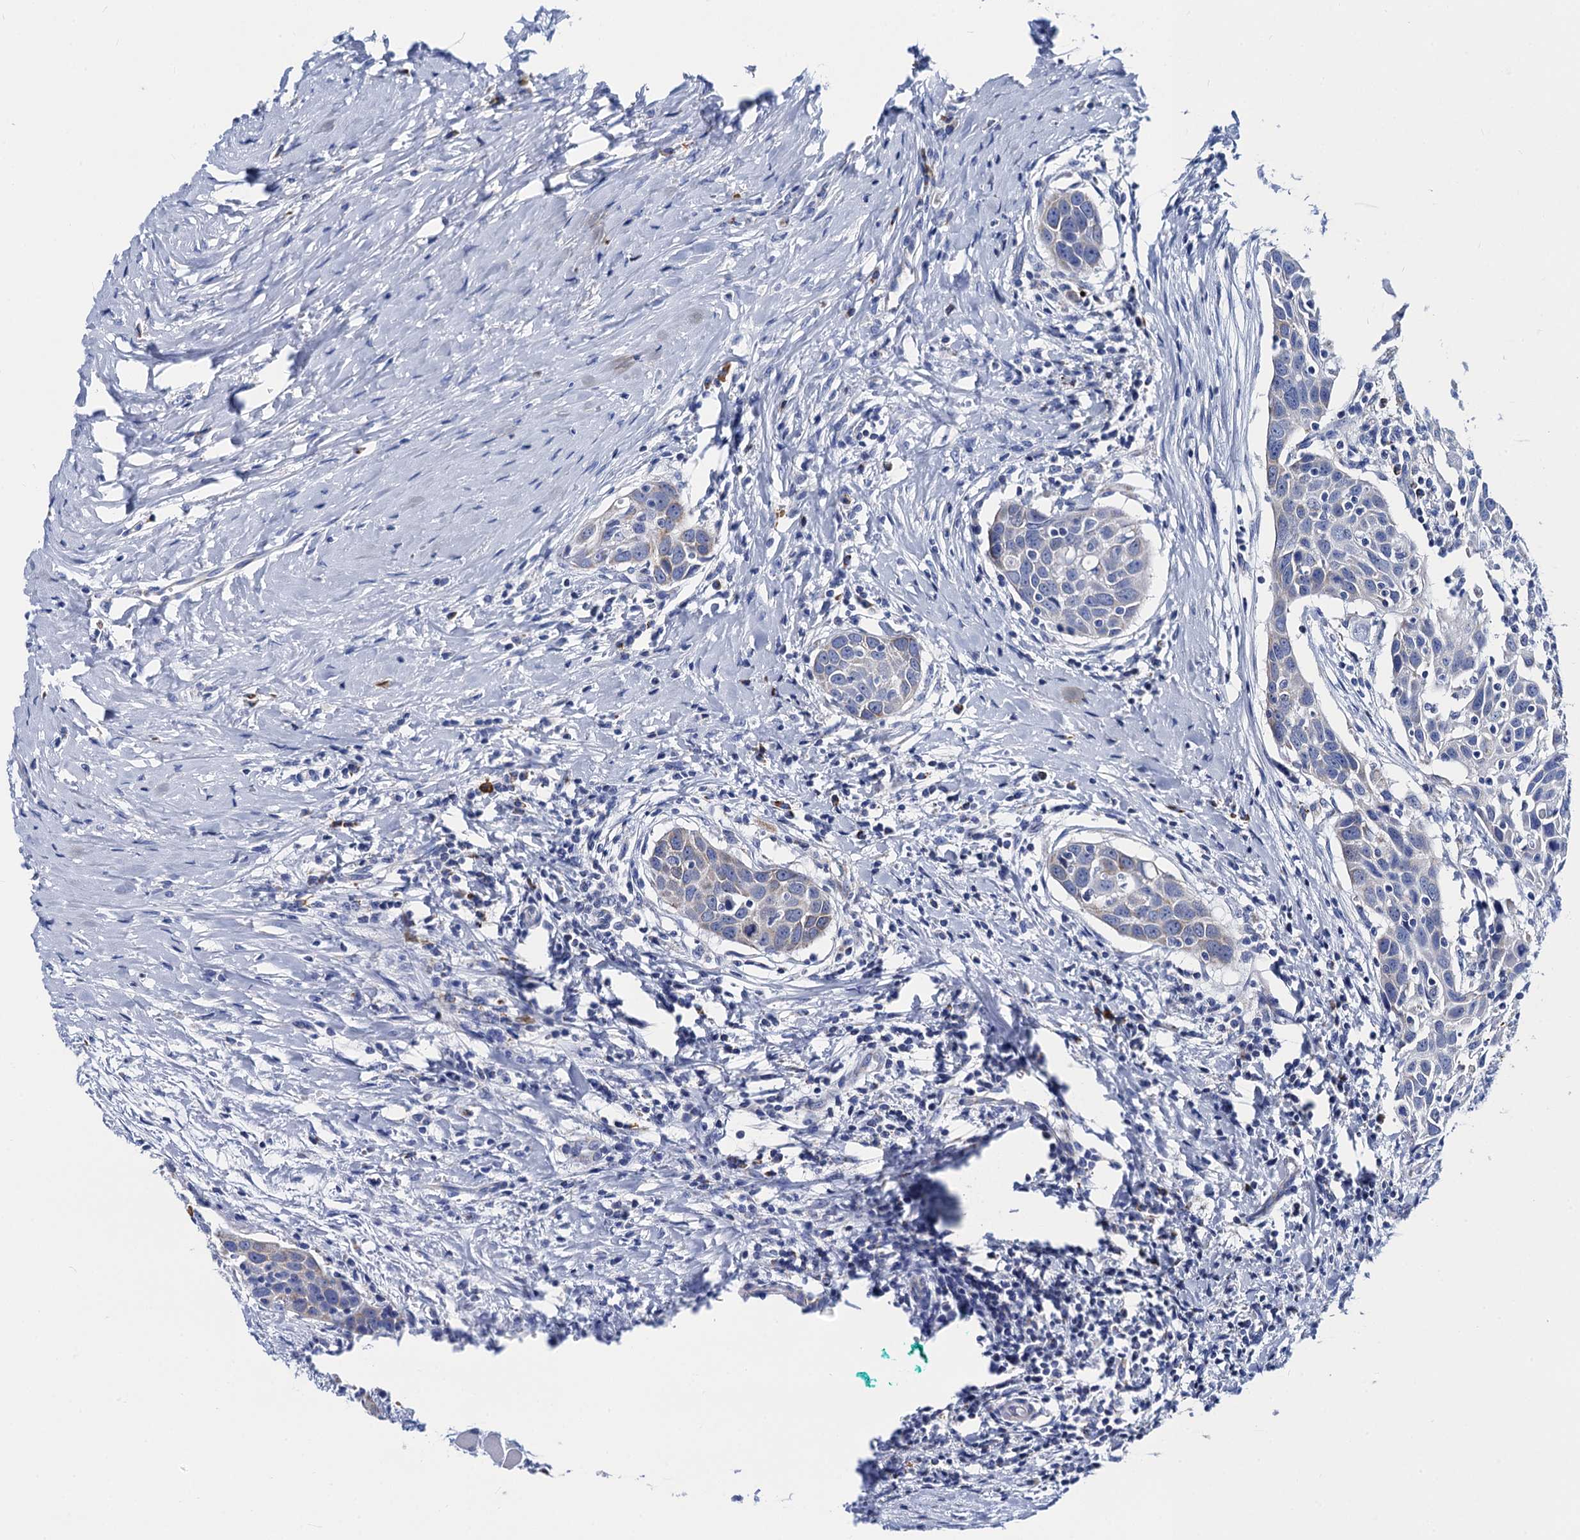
{"staining": {"intensity": "negative", "quantity": "none", "location": "none"}, "tissue": "head and neck cancer", "cell_type": "Tumor cells", "image_type": "cancer", "snomed": [{"axis": "morphology", "description": "Squamous cell carcinoma, NOS"}, {"axis": "topography", "description": "Oral tissue"}, {"axis": "topography", "description": "Head-Neck"}], "caption": "Immunohistochemistry (IHC) of squamous cell carcinoma (head and neck) demonstrates no expression in tumor cells.", "gene": "ACADSB", "patient": {"sex": "female", "age": 50}}